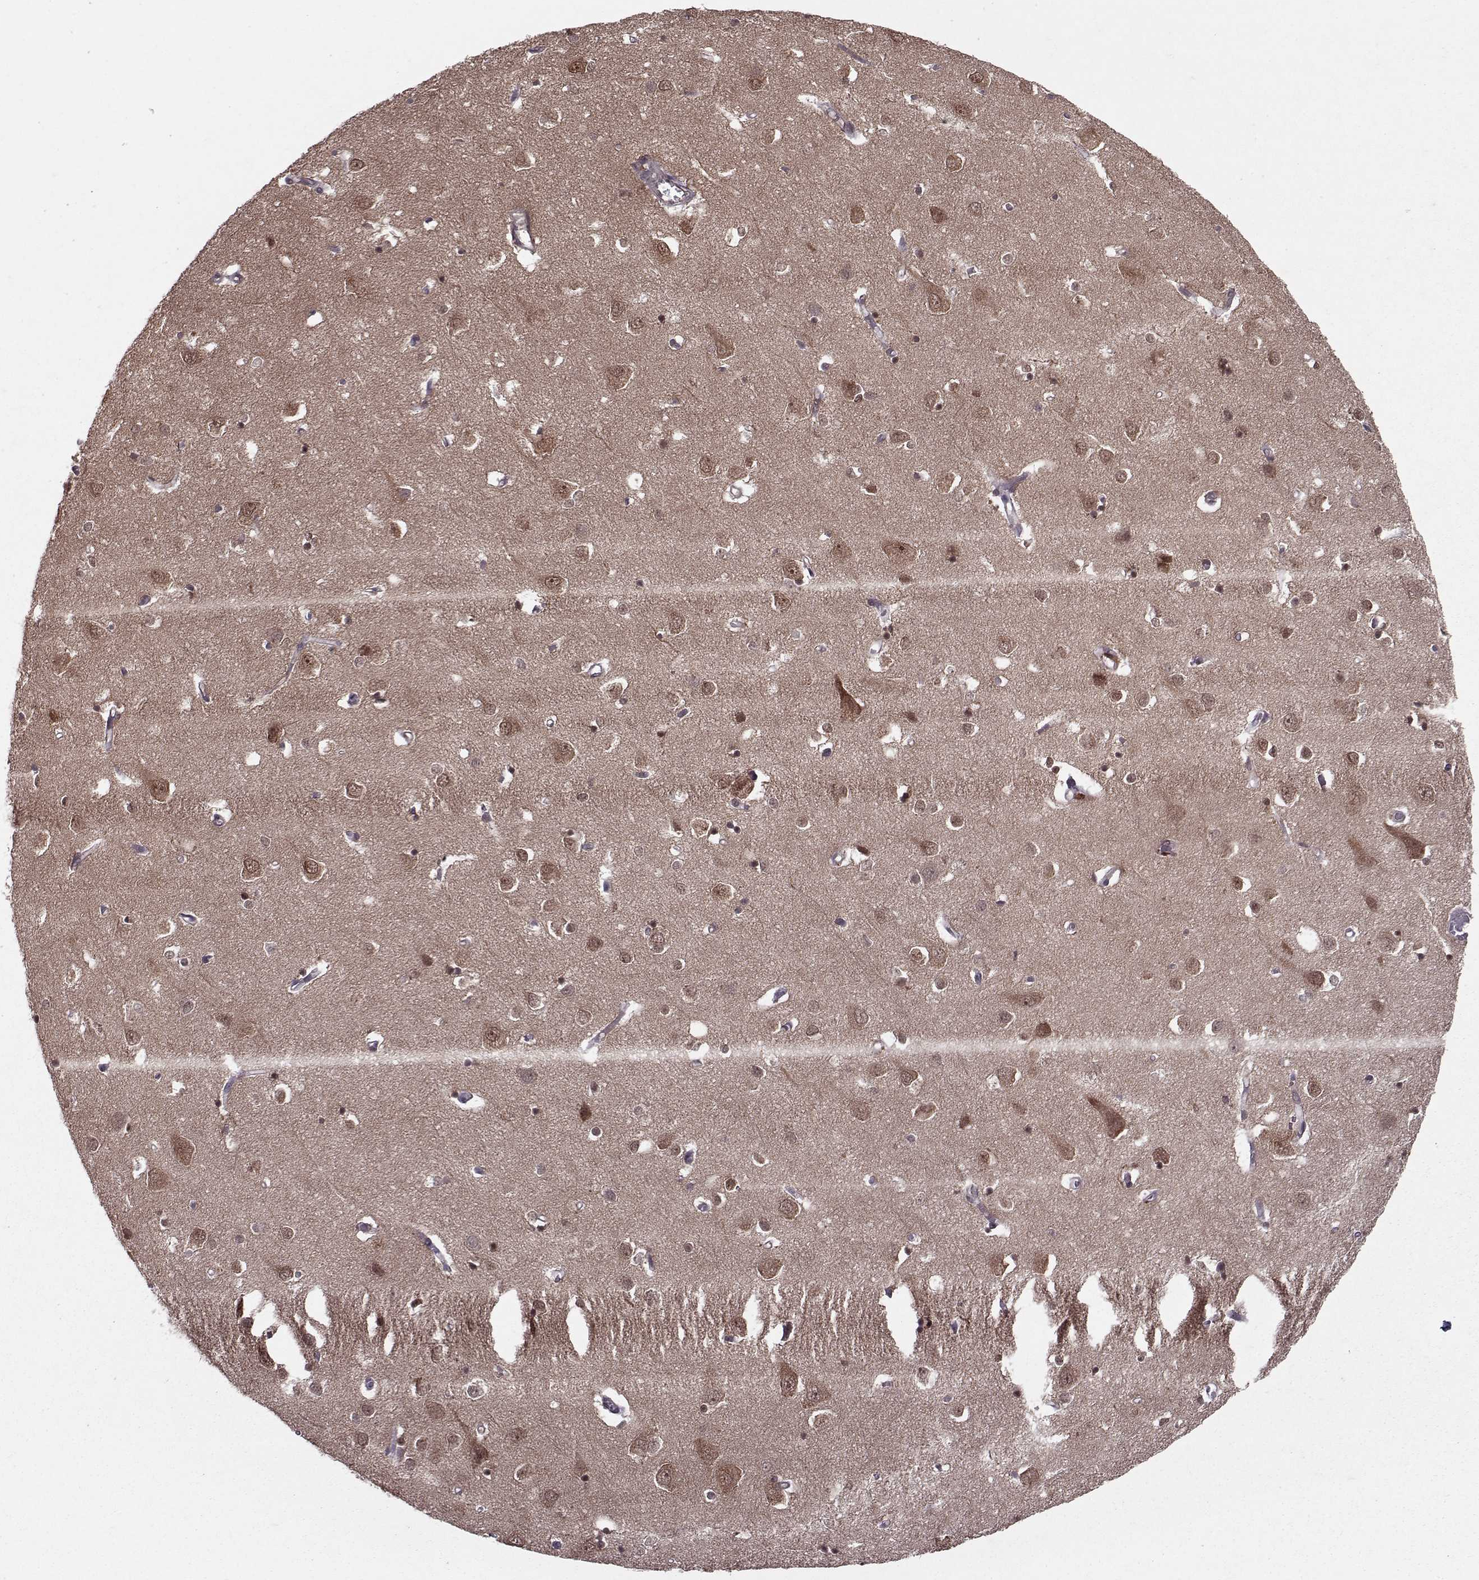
{"staining": {"intensity": "negative", "quantity": "none", "location": "none"}, "tissue": "cerebral cortex", "cell_type": "Endothelial cells", "image_type": "normal", "snomed": [{"axis": "morphology", "description": "Normal tissue, NOS"}, {"axis": "topography", "description": "Cerebral cortex"}], "caption": "IHC histopathology image of unremarkable cerebral cortex: cerebral cortex stained with DAB shows no significant protein positivity in endothelial cells.", "gene": "PPP2R2A", "patient": {"sex": "male", "age": 70}}